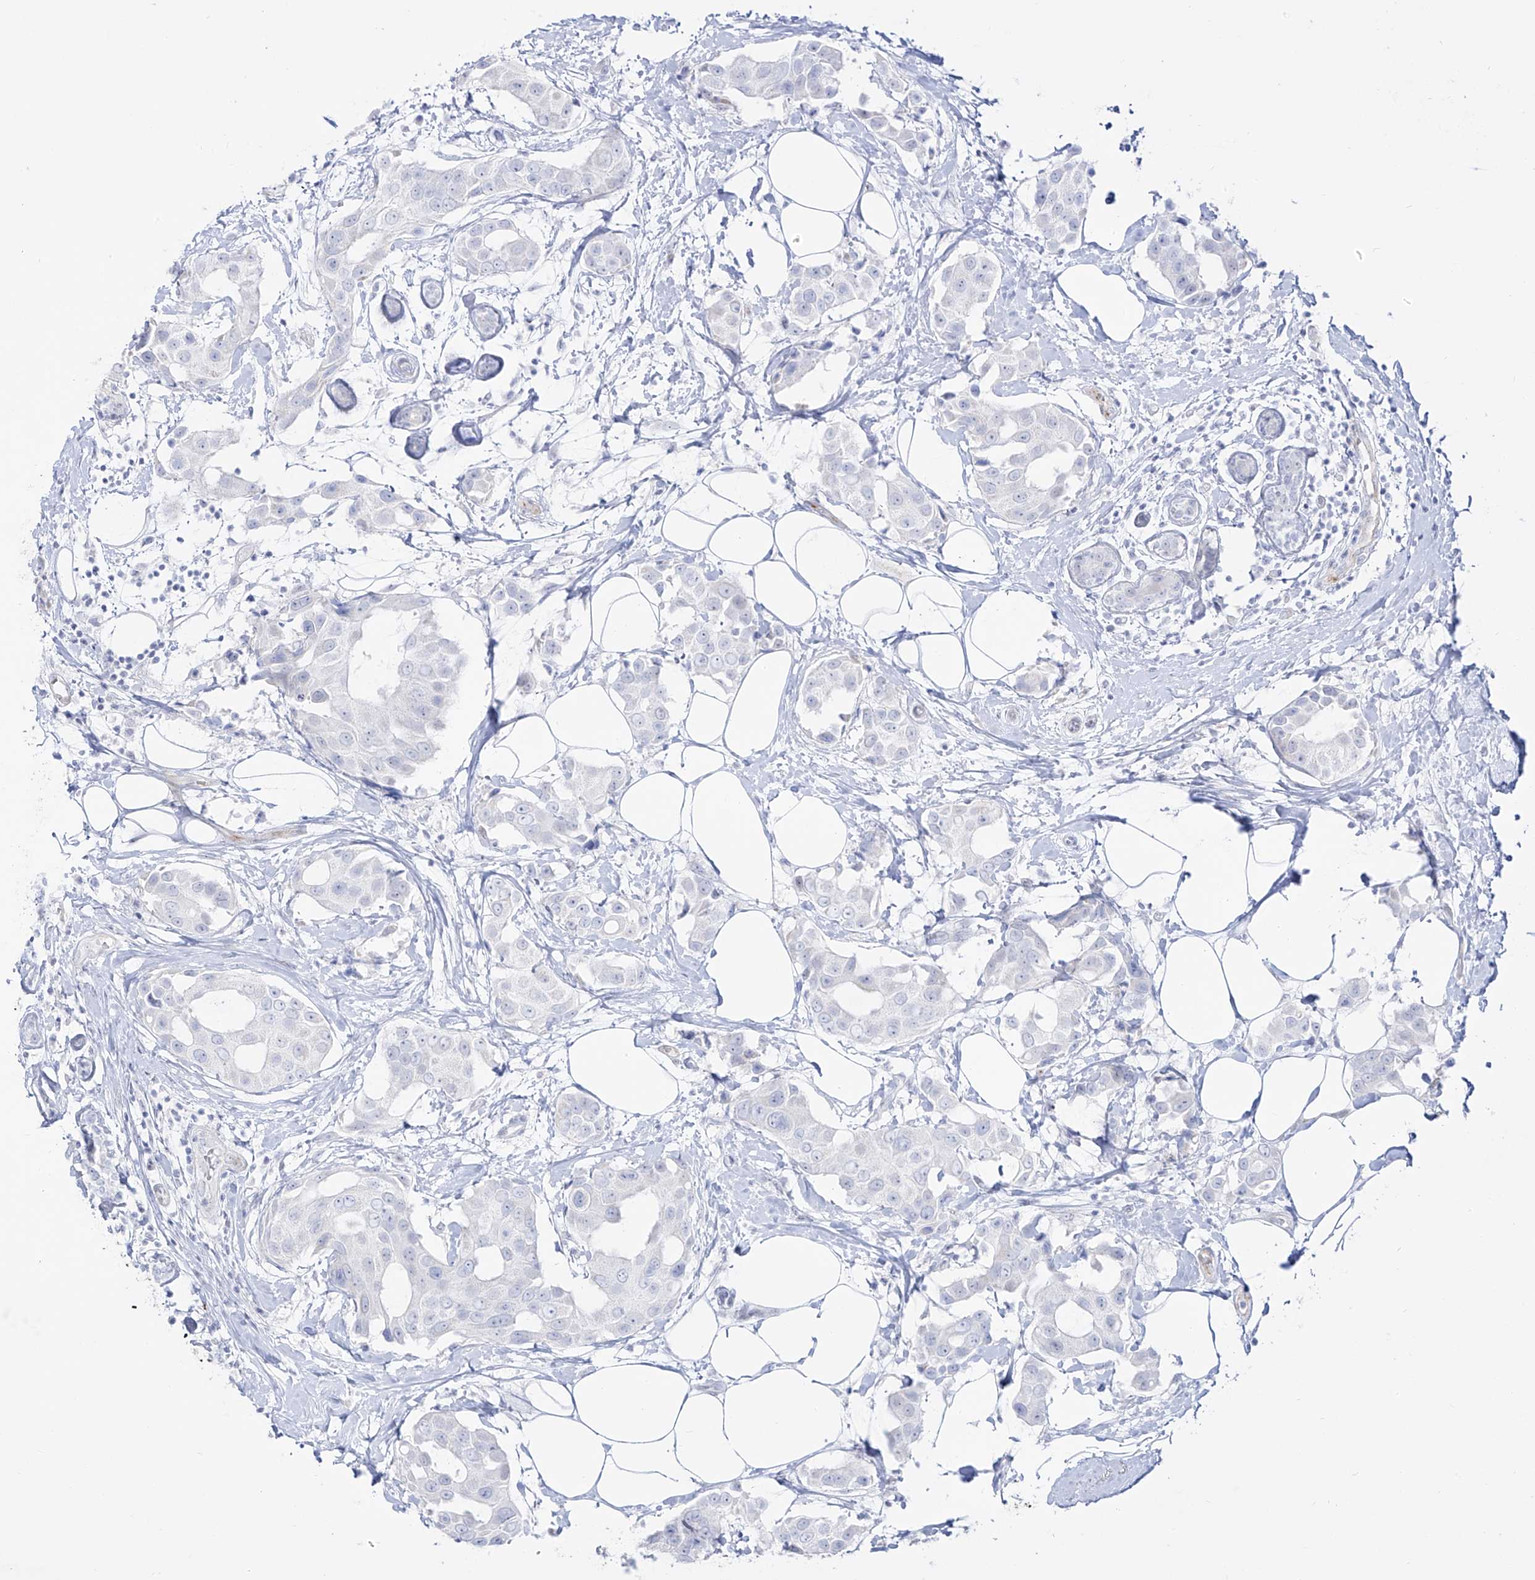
{"staining": {"intensity": "negative", "quantity": "none", "location": "none"}, "tissue": "breast cancer", "cell_type": "Tumor cells", "image_type": "cancer", "snomed": [{"axis": "morphology", "description": "Normal tissue, NOS"}, {"axis": "morphology", "description": "Duct carcinoma"}, {"axis": "topography", "description": "Breast"}], "caption": "High magnification brightfield microscopy of infiltrating ductal carcinoma (breast) stained with DAB (brown) and counterstained with hematoxylin (blue): tumor cells show no significant staining.", "gene": "ZNF180", "patient": {"sex": "female", "age": 39}}